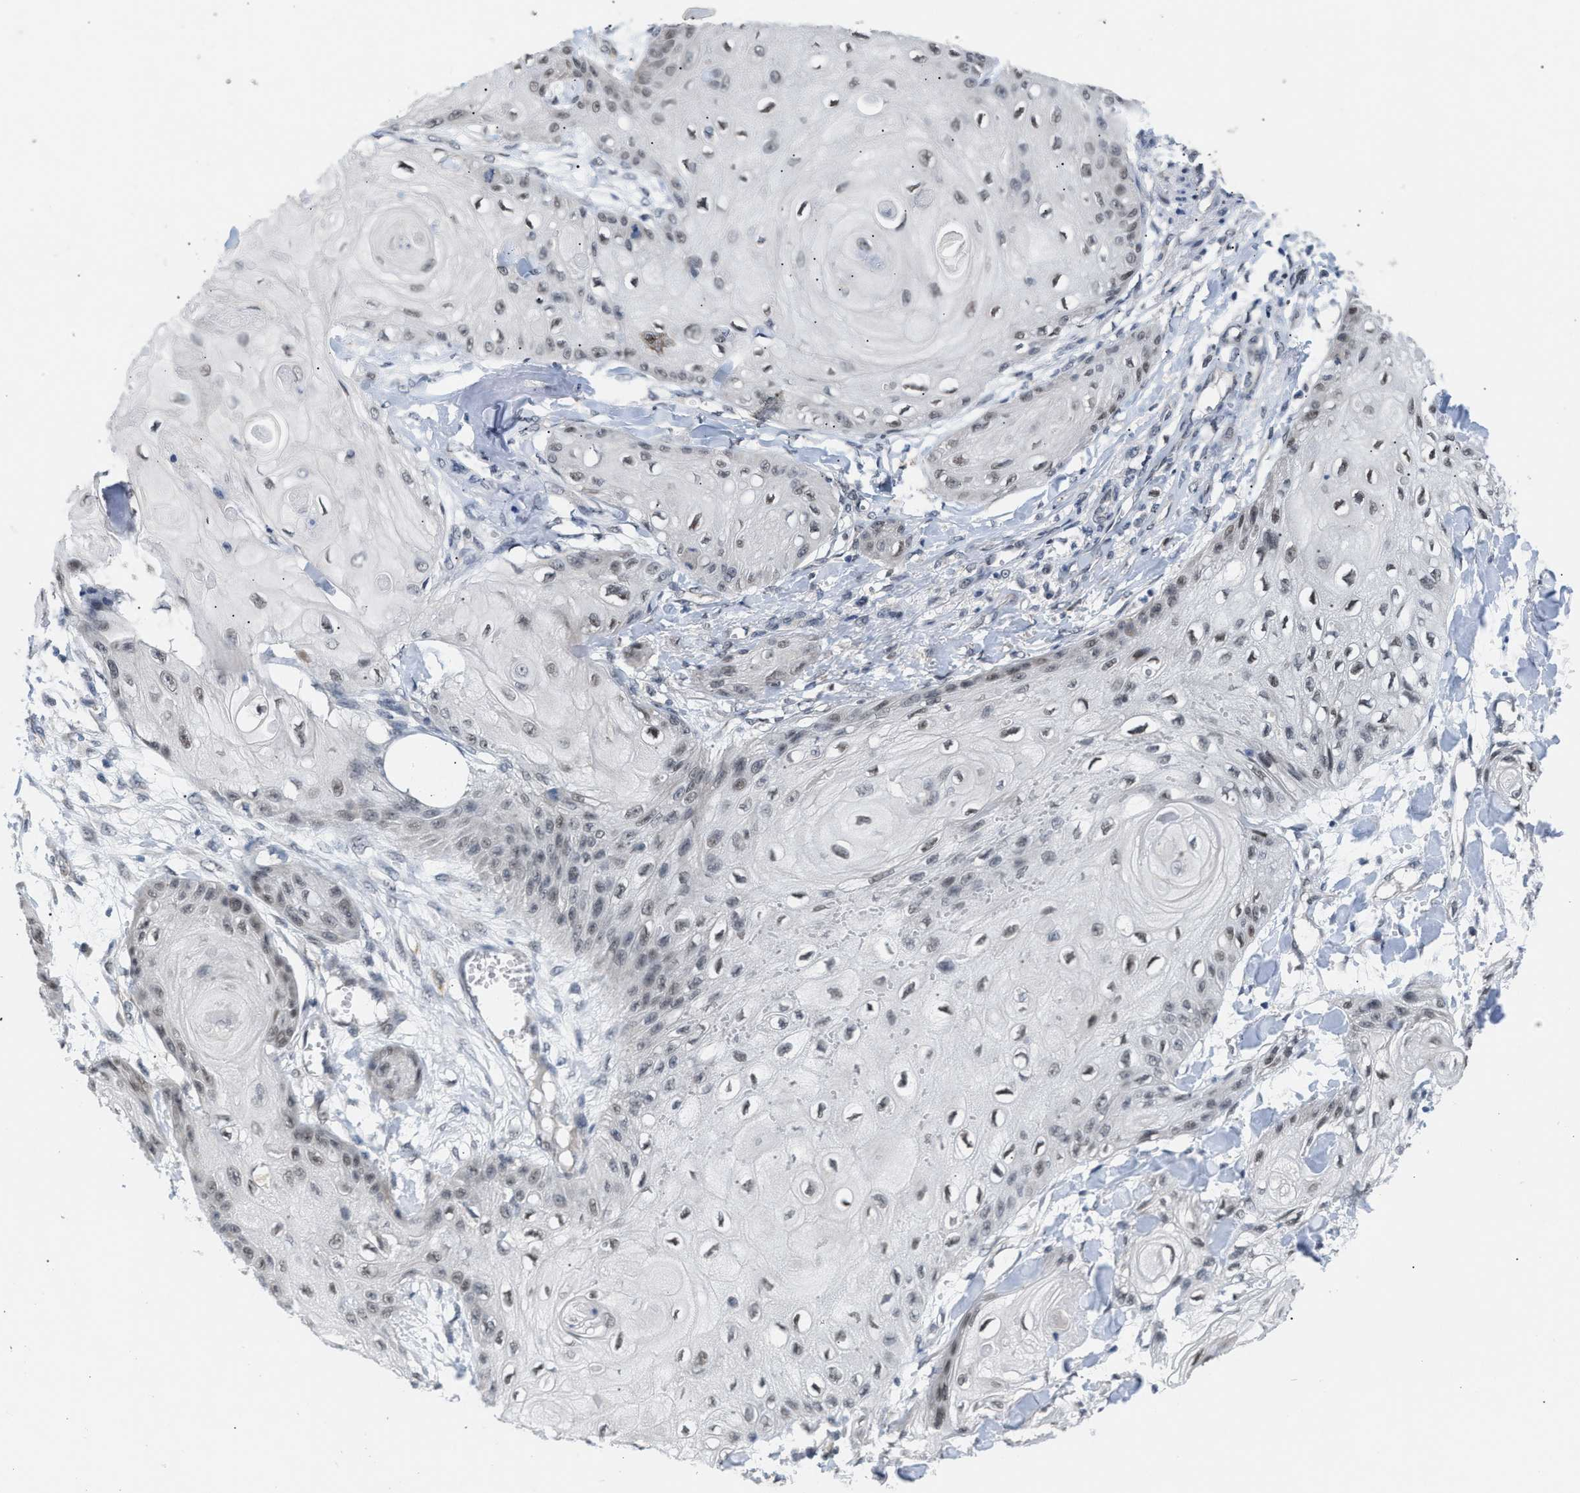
{"staining": {"intensity": "weak", "quantity": ">75%", "location": "nuclear"}, "tissue": "skin cancer", "cell_type": "Tumor cells", "image_type": "cancer", "snomed": [{"axis": "morphology", "description": "Squamous cell carcinoma, NOS"}, {"axis": "topography", "description": "Skin"}], "caption": "Weak nuclear positivity is appreciated in approximately >75% of tumor cells in skin cancer (squamous cell carcinoma).", "gene": "TXNRD3", "patient": {"sex": "male", "age": 74}}